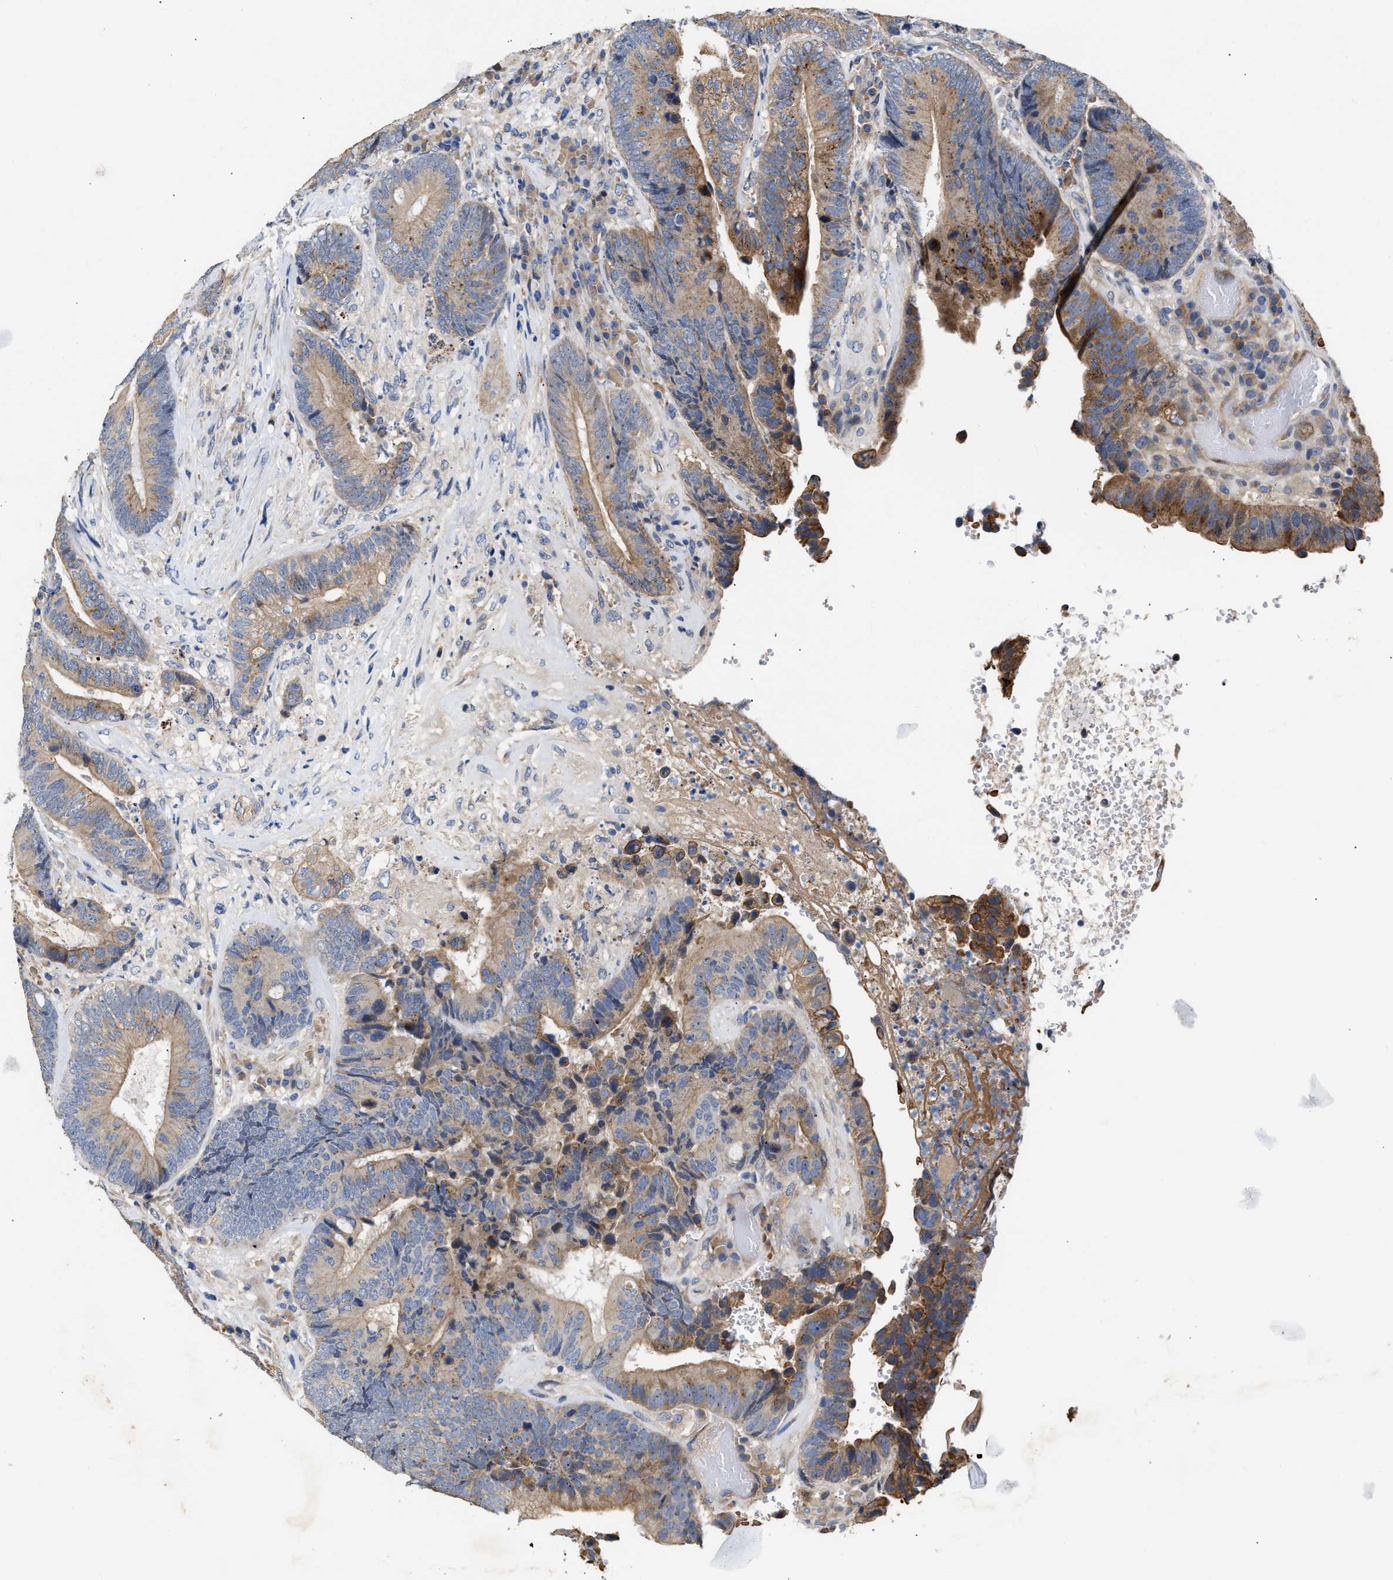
{"staining": {"intensity": "moderate", "quantity": "25%-75%", "location": "cytoplasmic/membranous"}, "tissue": "colorectal cancer", "cell_type": "Tumor cells", "image_type": "cancer", "snomed": [{"axis": "morphology", "description": "Adenocarcinoma, NOS"}, {"axis": "topography", "description": "Rectum"}], "caption": "Colorectal cancer stained for a protein (brown) exhibits moderate cytoplasmic/membranous positive positivity in about 25%-75% of tumor cells.", "gene": "CCDC146", "patient": {"sex": "female", "age": 89}}